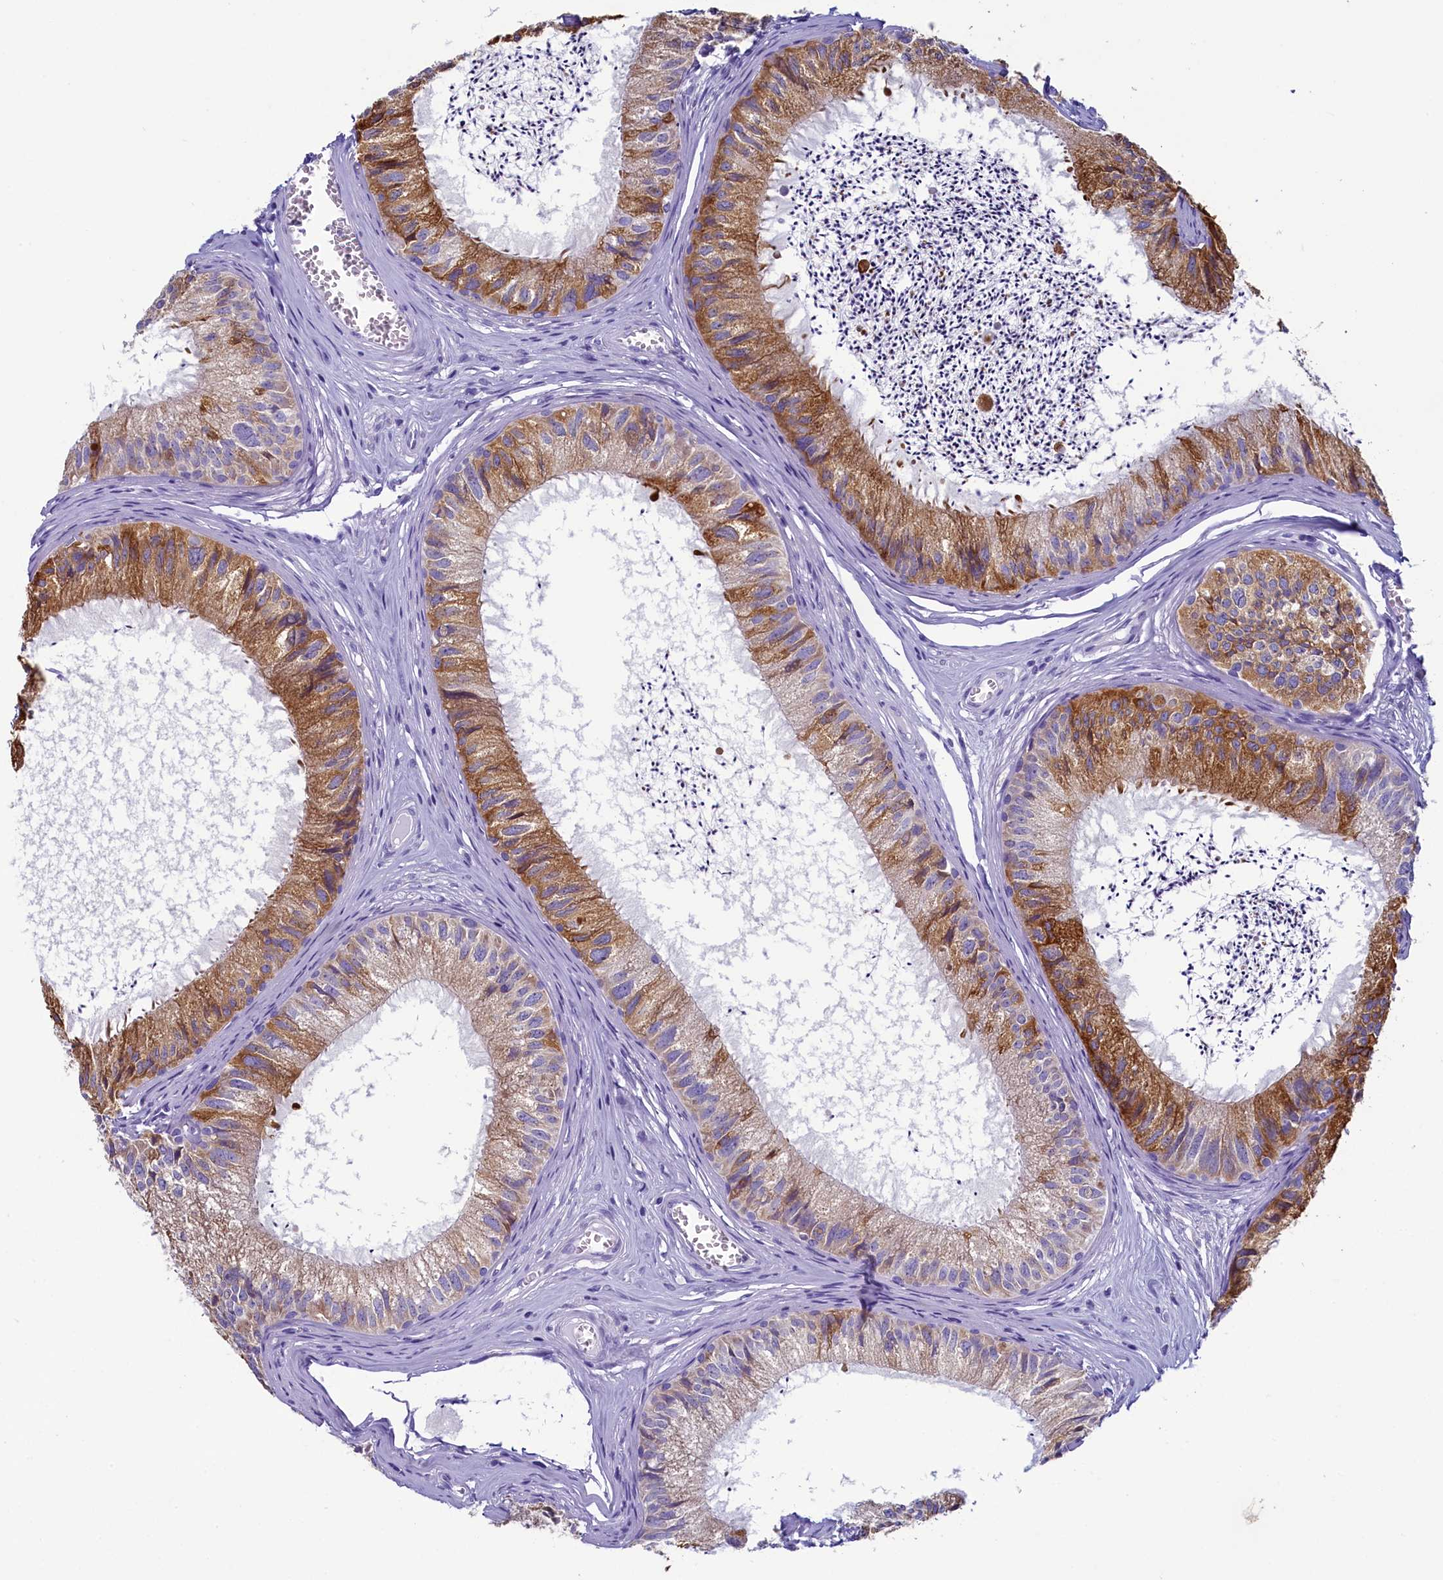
{"staining": {"intensity": "strong", "quantity": ">75%", "location": "cytoplasmic/membranous"}, "tissue": "epididymis", "cell_type": "Glandular cells", "image_type": "normal", "snomed": [{"axis": "morphology", "description": "Normal tissue, NOS"}, {"axis": "topography", "description": "Epididymis"}], "caption": "Epididymis stained for a protein displays strong cytoplasmic/membranous positivity in glandular cells. The staining was performed using DAB (3,3'-diaminobenzidine), with brown indicating positive protein expression. Nuclei are stained blue with hematoxylin.", "gene": "SKA3", "patient": {"sex": "male", "age": 79}}